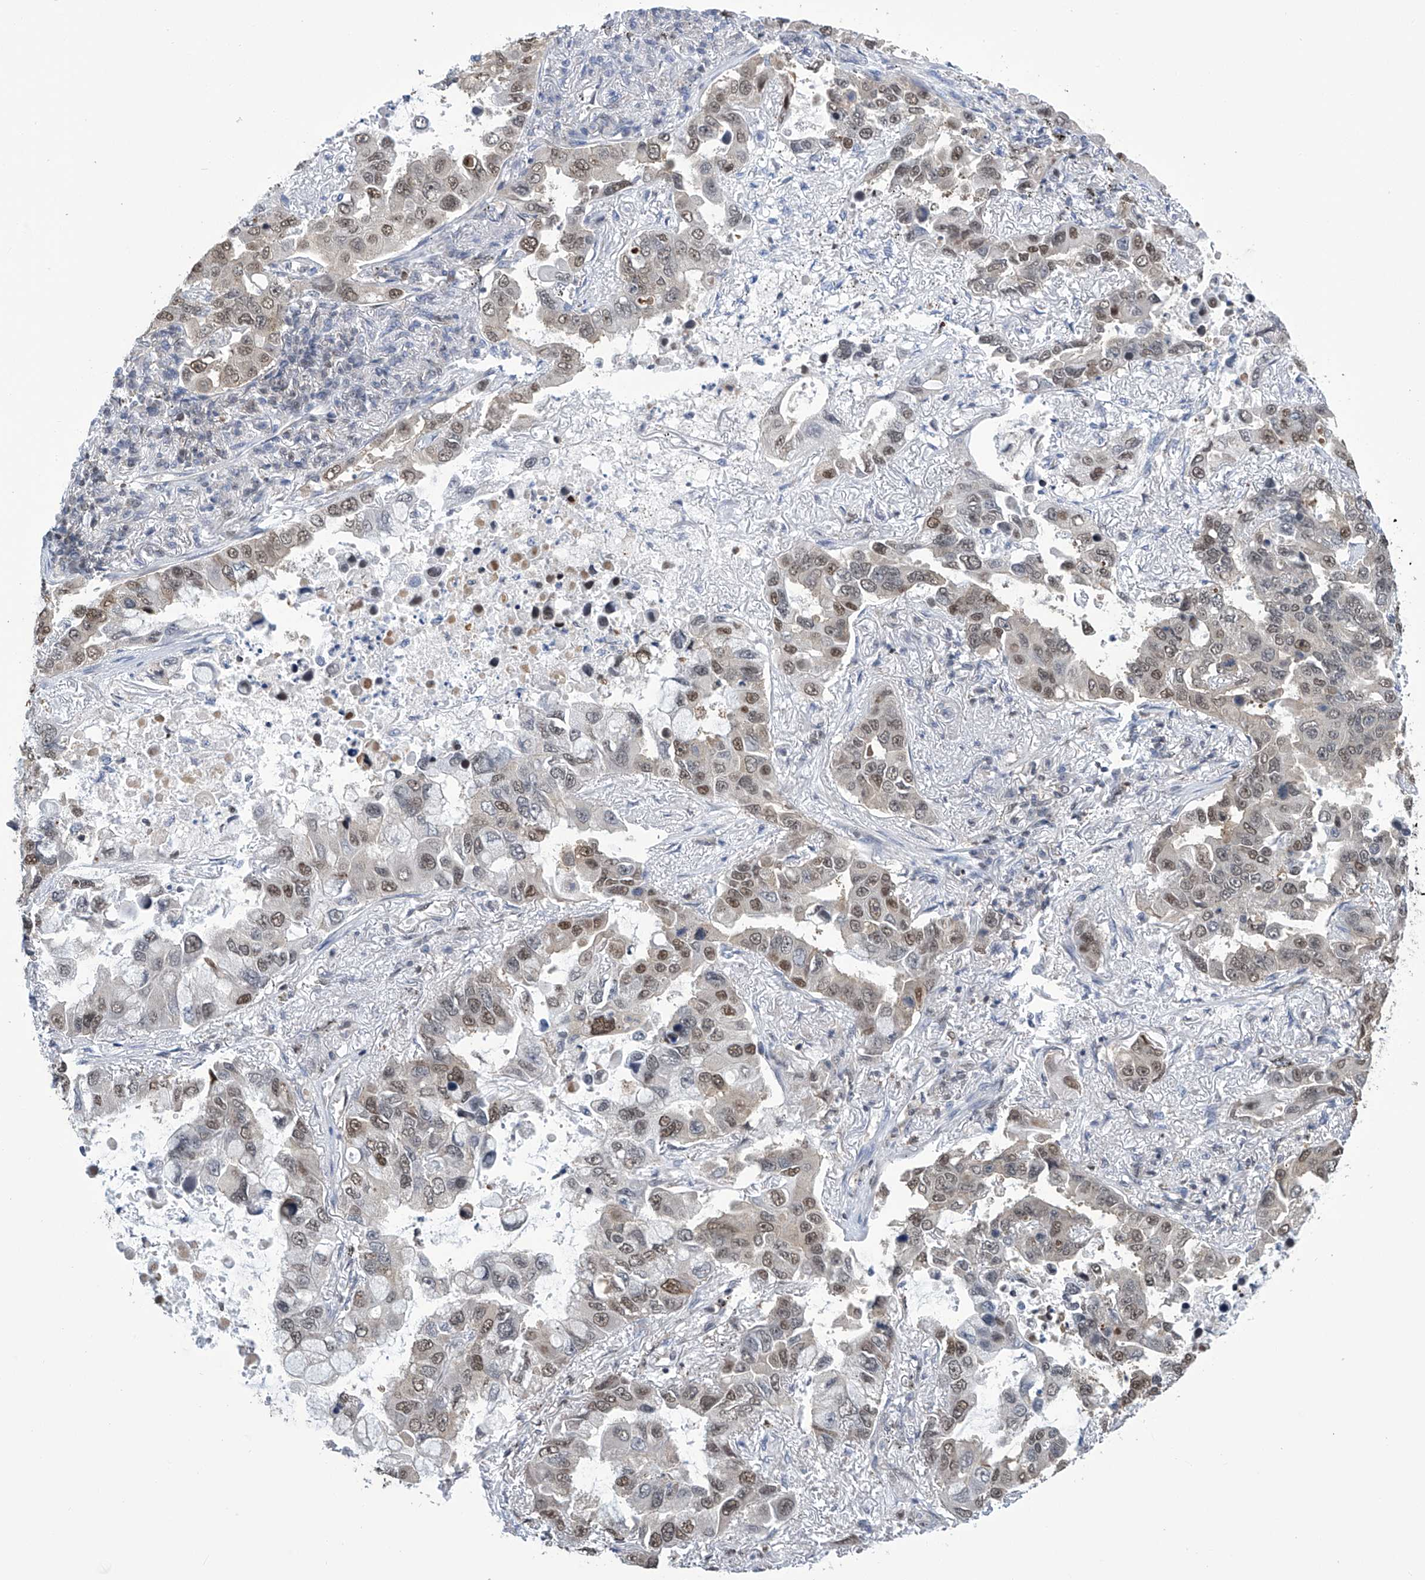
{"staining": {"intensity": "weak", "quantity": "25%-75%", "location": "nuclear"}, "tissue": "lung cancer", "cell_type": "Tumor cells", "image_type": "cancer", "snomed": [{"axis": "morphology", "description": "Adenocarcinoma, NOS"}, {"axis": "topography", "description": "Lung"}], "caption": "The image demonstrates staining of lung cancer, revealing weak nuclear protein expression (brown color) within tumor cells. Nuclei are stained in blue.", "gene": "SREBF2", "patient": {"sex": "male", "age": 64}}